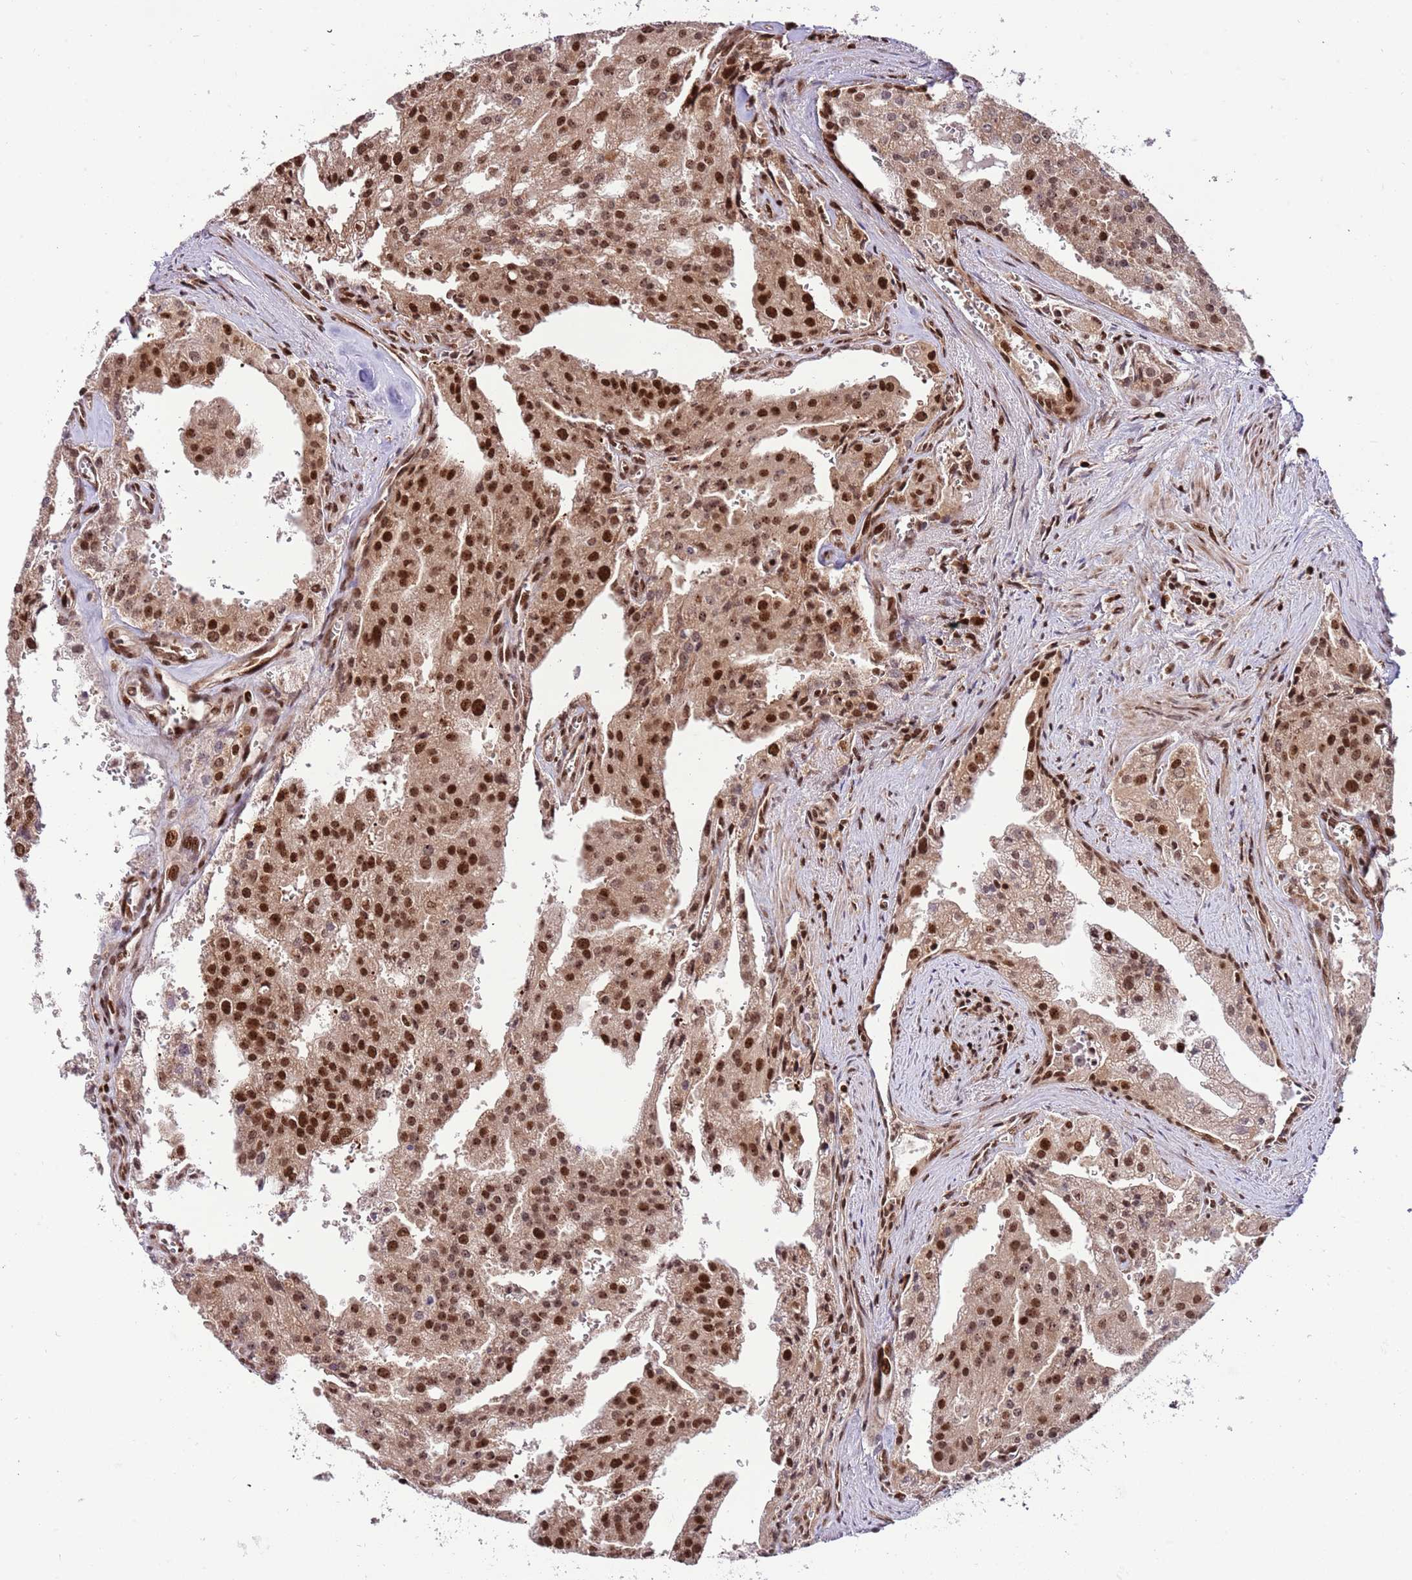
{"staining": {"intensity": "strong", "quantity": ">75%", "location": "nuclear"}, "tissue": "prostate cancer", "cell_type": "Tumor cells", "image_type": "cancer", "snomed": [{"axis": "morphology", "description": "Adenocarcinoma, High grade"}, {"axis": "topography", "description": "Prostate"}], "caption": "Immunohistochemistry (IHC) image of prostate cancer stained for a protein (brown), which reveals high levels of strong nuclear positivity in about >75% of tumor cells.", "gene": "RIF1", "patient": {"sex": "male", "age": 68}}